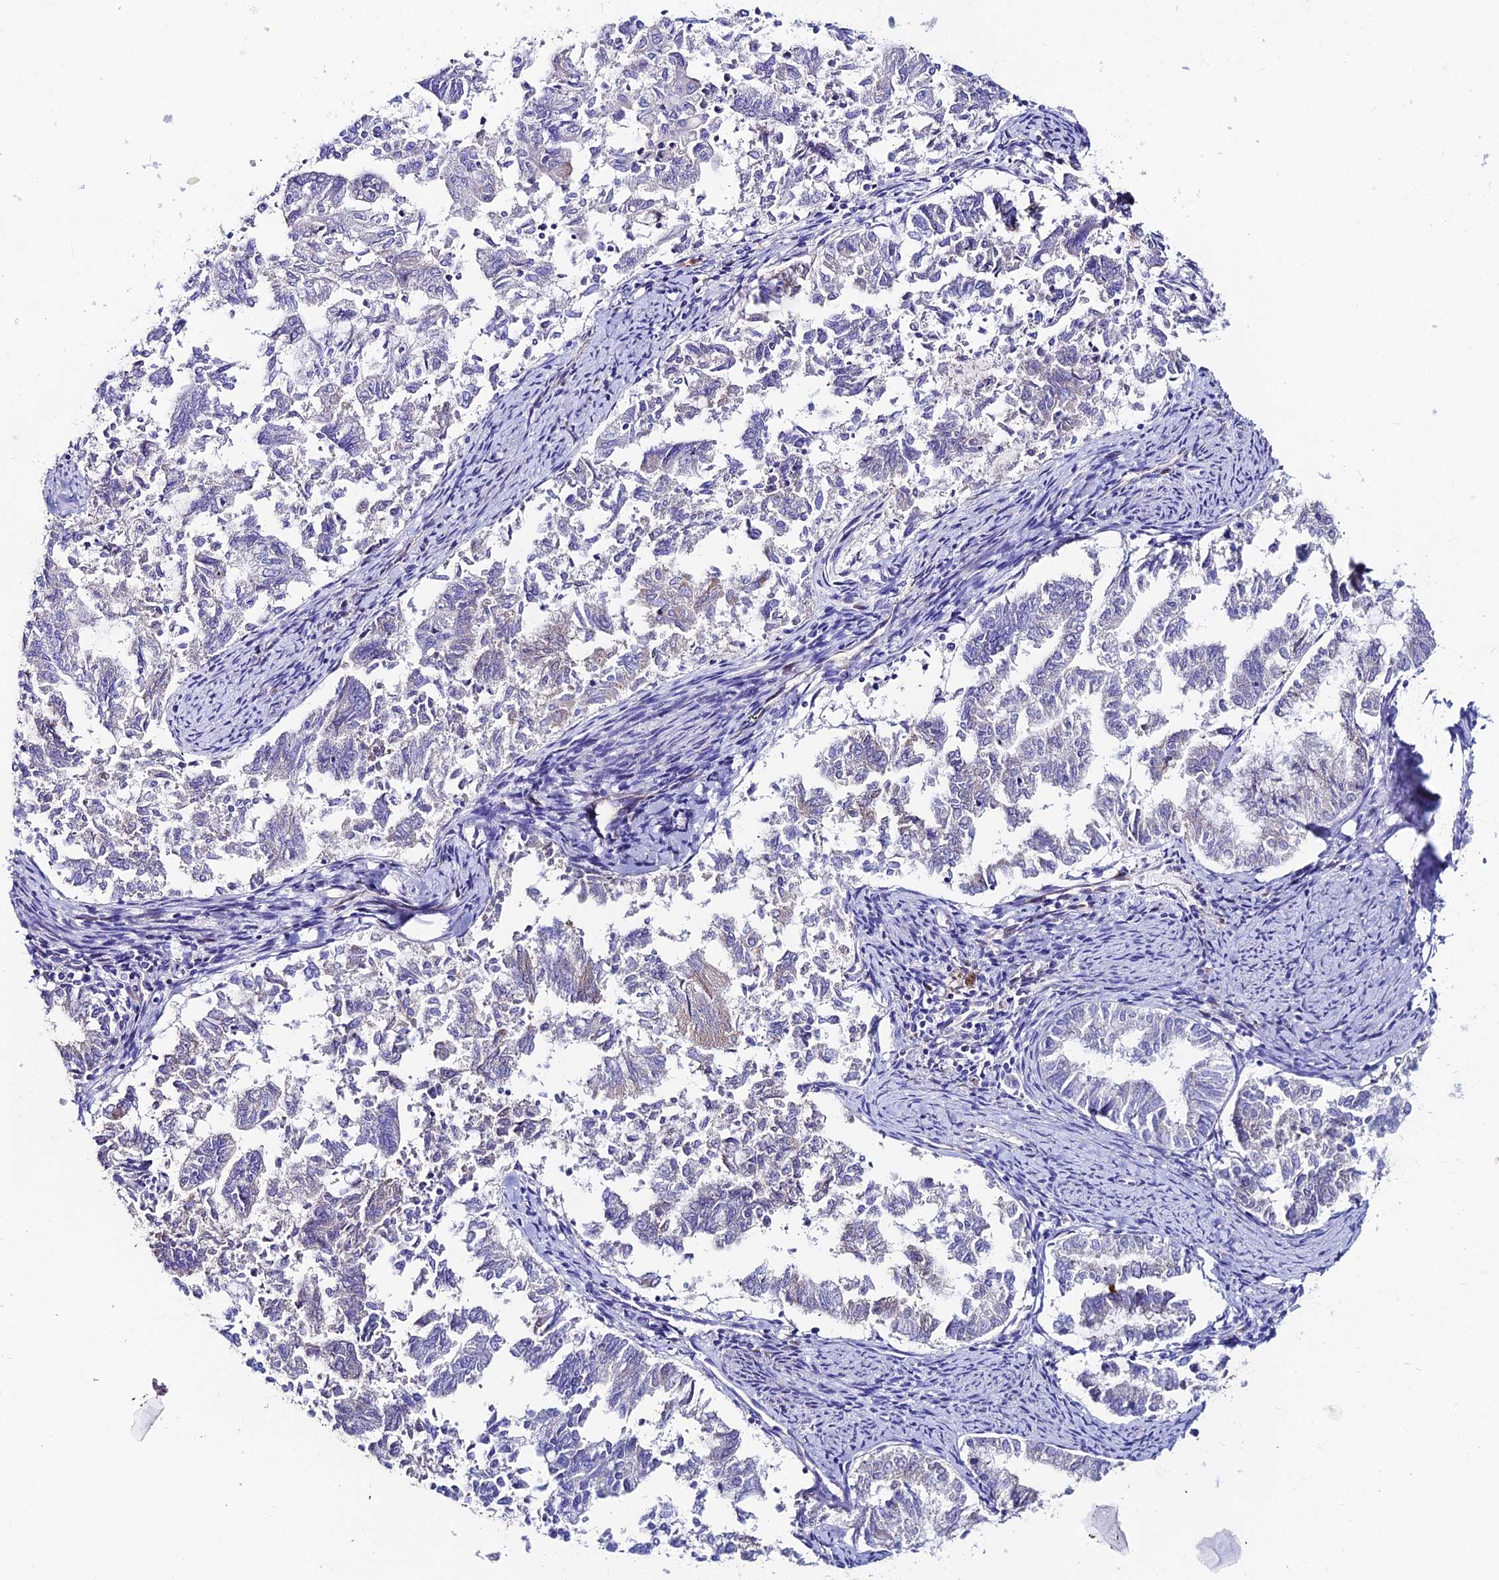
{"staining": {"intensity": "negative", "quantity": "none", "location": "none"}, "tissue": "endometrial cancer", "cell_type": "Tumor cells", "image_type": "cancer", "snomed": [{"axis": "morphology", "description": "Adenocarcinoma, NOS"}, {"axis": "topography", "description": "Endometrium"}], "caption": "Human endometrial cancer (adenocarcinoma) stained for a protein using immunohistochemistry displays no positivity in tumor cells.", "gene": "SLC25A16", "patient": {"sex": "female", "age": 79}}